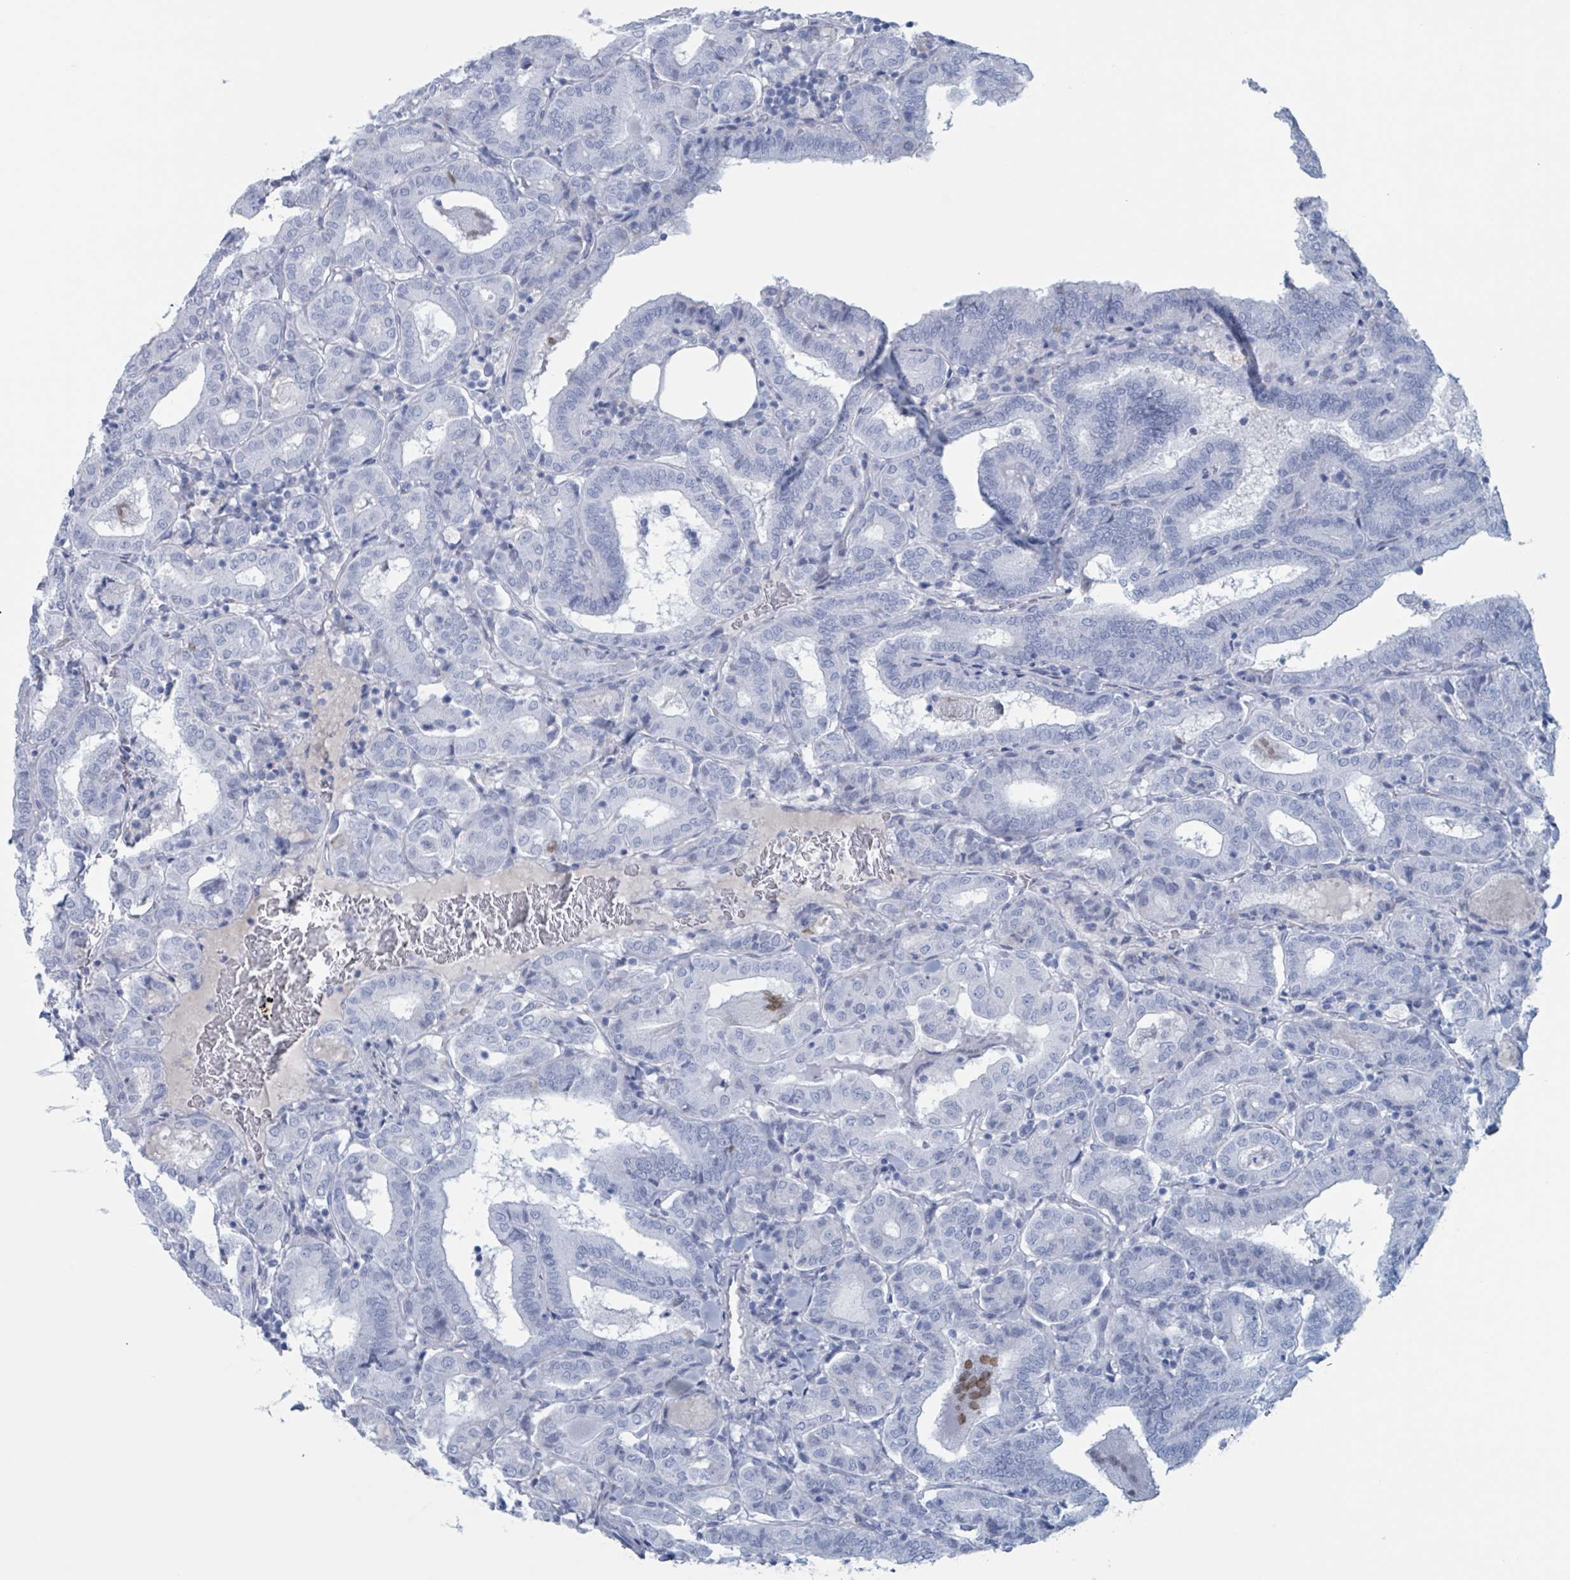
{"staining": {"intensity": "negative", "quantity": "none", "location": "none"}, "tissue": "thyroid cancer", "cell_type": "Tumor cells", "image_type": "cancer", "snomed": [{"axis": "morphology", "description": "Papillary adenocarcinoma, NOS"}, {"axis": "topography", "description": "Thyroid gland"}], "caption": "Thyroid papillary adenocarcinoma stained for a protein using immunohistochemistry (IHC) reveals no positivity tumor cells.", "gene": "KLK4", "patient": {"sex": "female", "age": 72}}